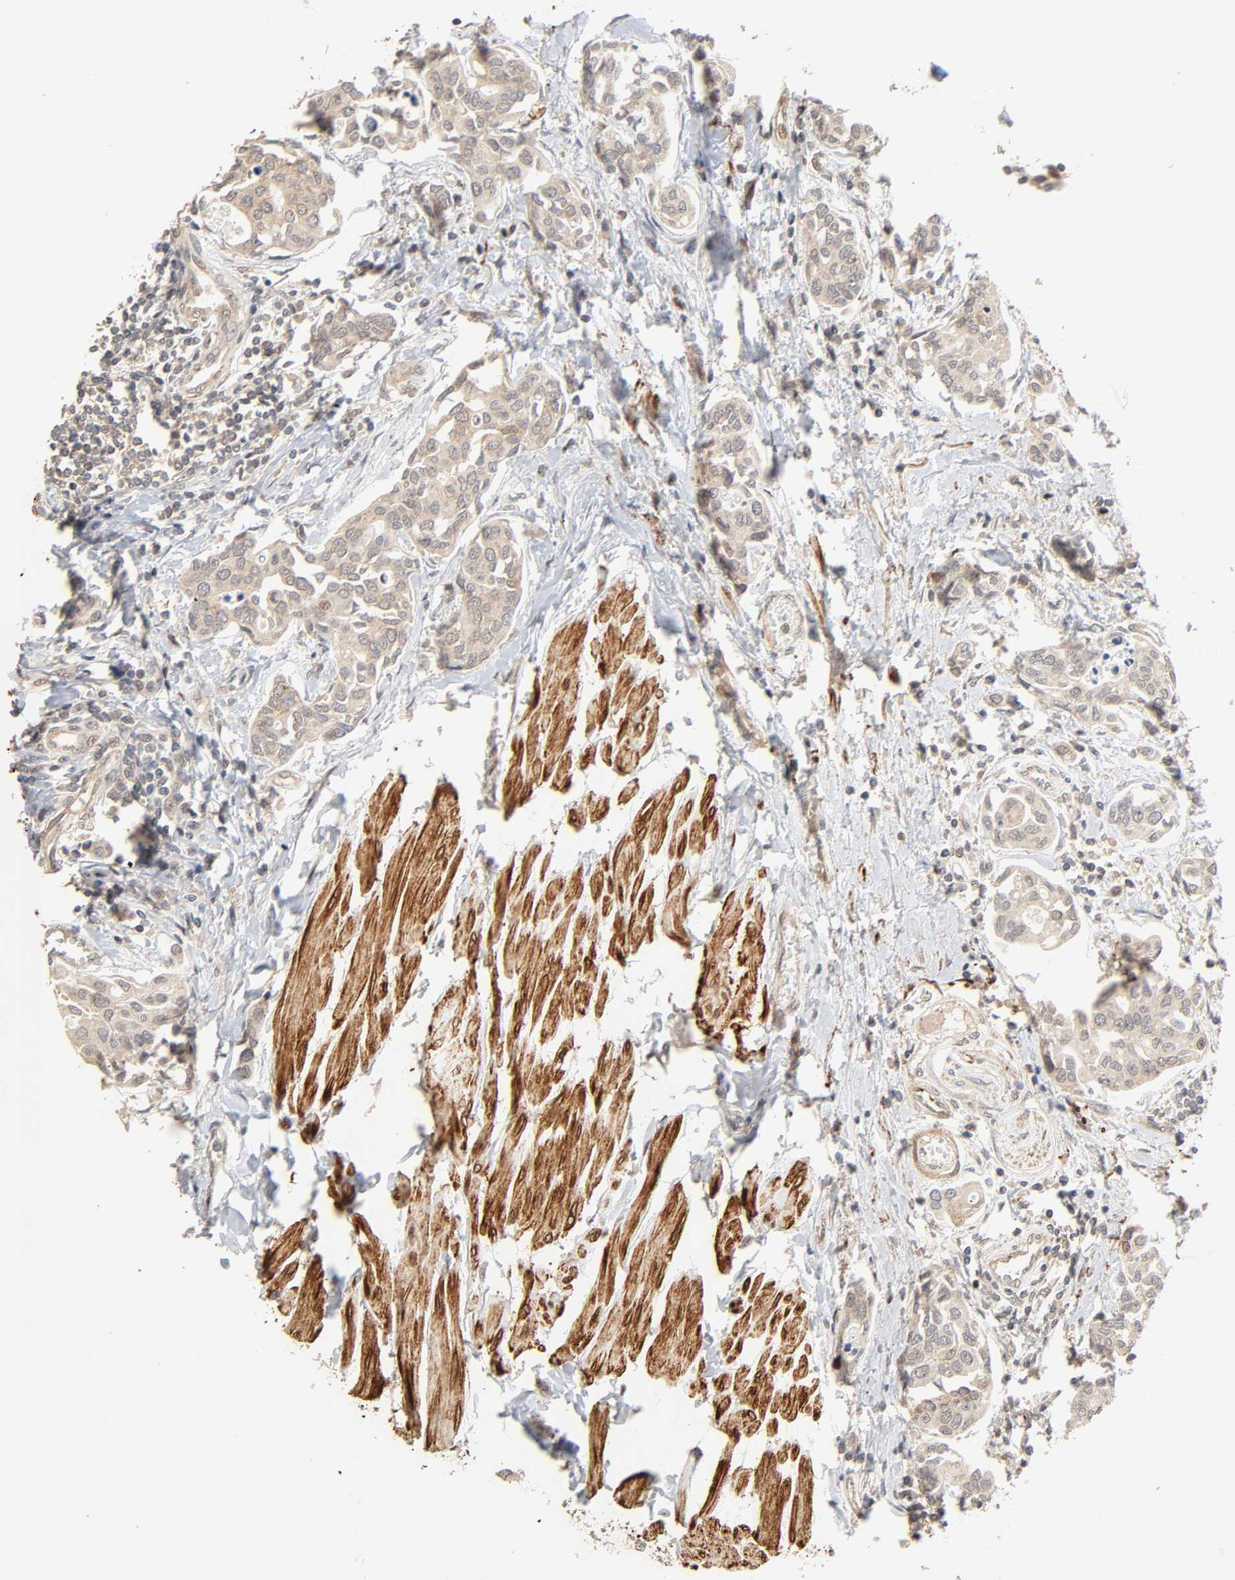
{"staining": {"intensity": "moderate", "quantity": ">75%", "location": "cytoplasmic/membranous"}, "tissue": "urothelial cancer", "cell_type": "Tumor cells", "image_type": "cancer", "snomed": [{"axis": "morphology", "description": "Urothelial carcinoma, High grade"}, {"axis": "topography", "description": "Urinary bladder"}], "caption": "The photomicrograph shows a brown stain indicating the presence of a protein in the cytoplasmic/membranous of tumor cells in urothelial cancer. Using DAB (brown) and hematoxylin (blue) stains, captured at high magnification using brightfield microscopy.", "gene": "NEMF", "patient": {"sex": "male", "age": 78}}